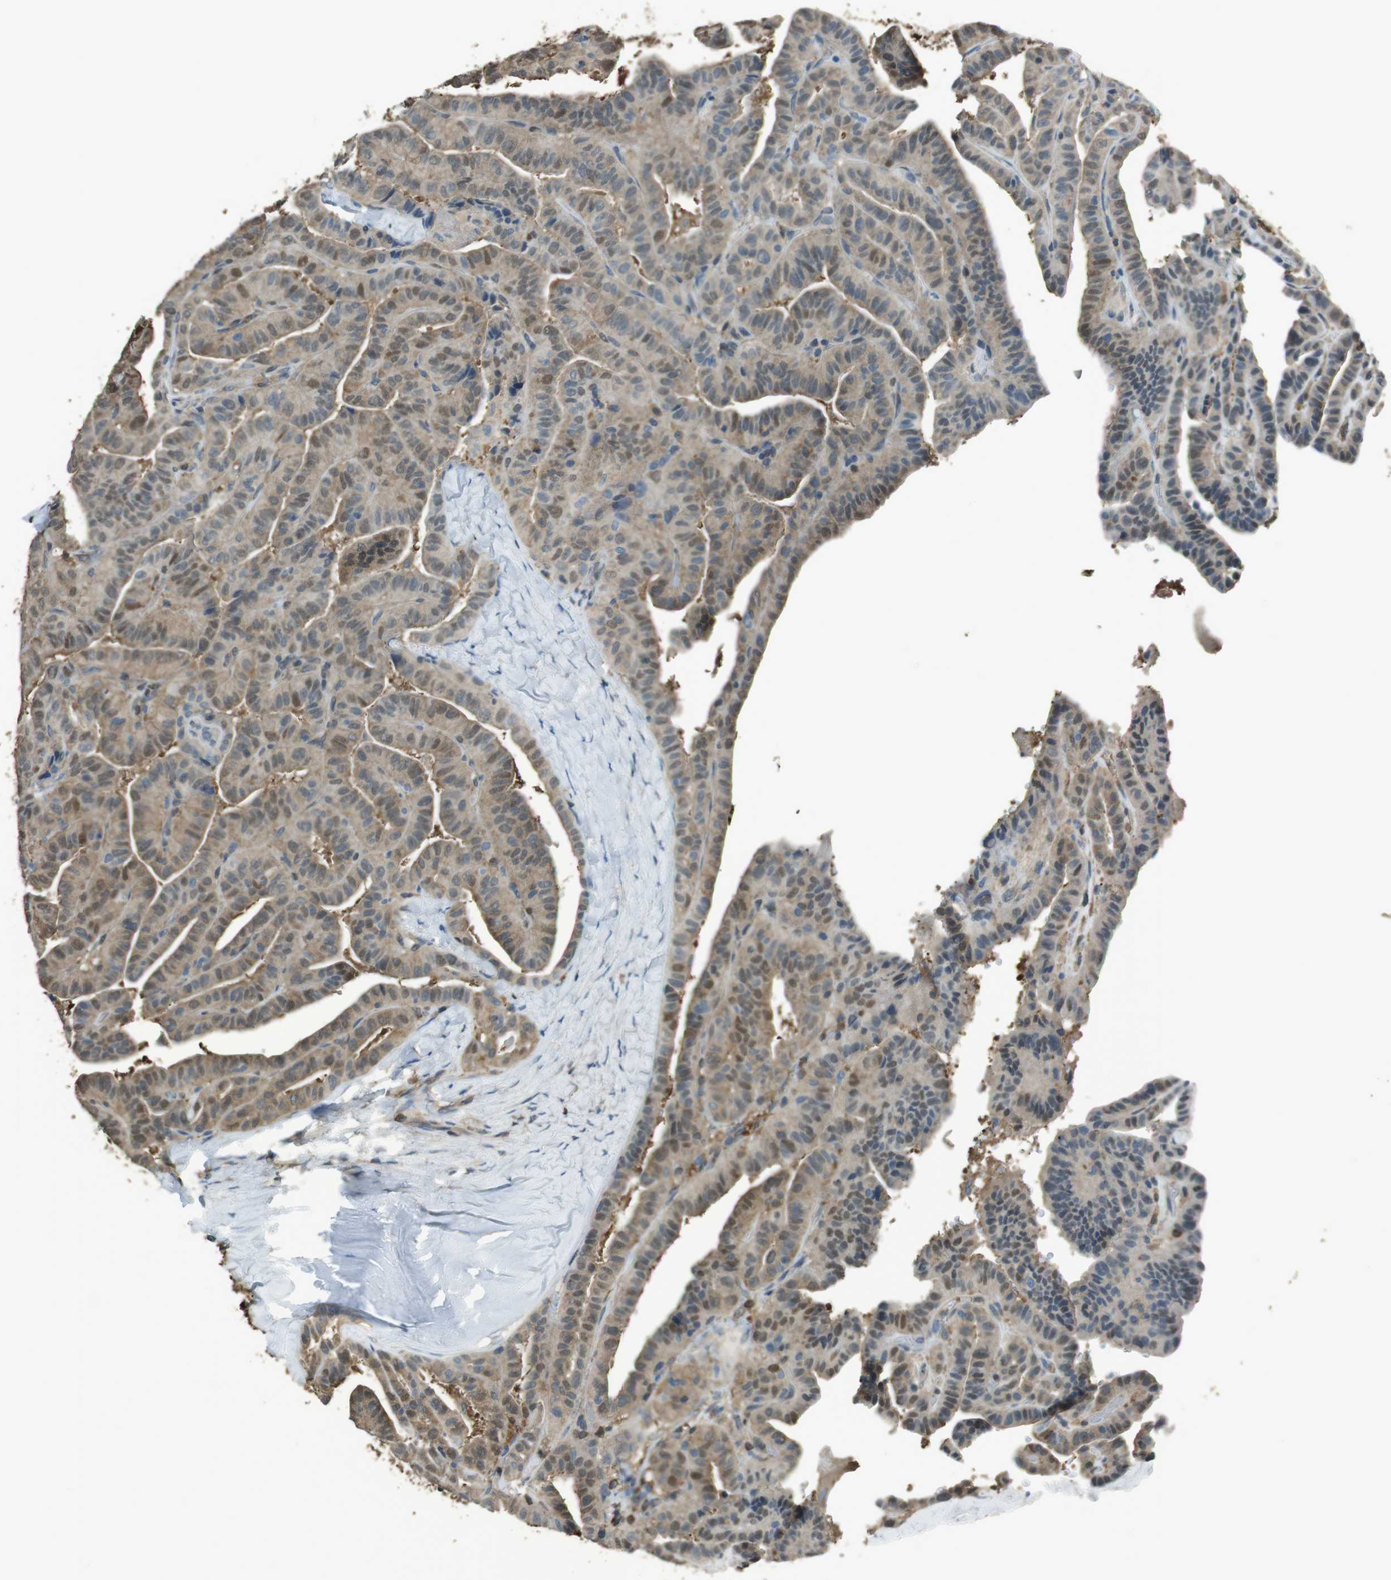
{"staining": {"intensity": "weak", "quantity": ">75%", "location": "cytoplasmic/membranous,nuclear"}, "tissue": "thyroid cancer", "cell_type": "Tumor cells", "image_type": "cancer", "snomed": [{"axis": "morphology", "description": "Papillary adenocarcinoma, NOS"}, {"axis": "topography", "description": "Thyroid gland"}], "caption": "Human thyroid cancer stained for a protein (brown) exhibits weak cytoplasmic/membranous and nuclear positive positivity in about >75% of tumor cells.", "gene": "TWSG1", "patient": {"sex": "male", "age": 77}}